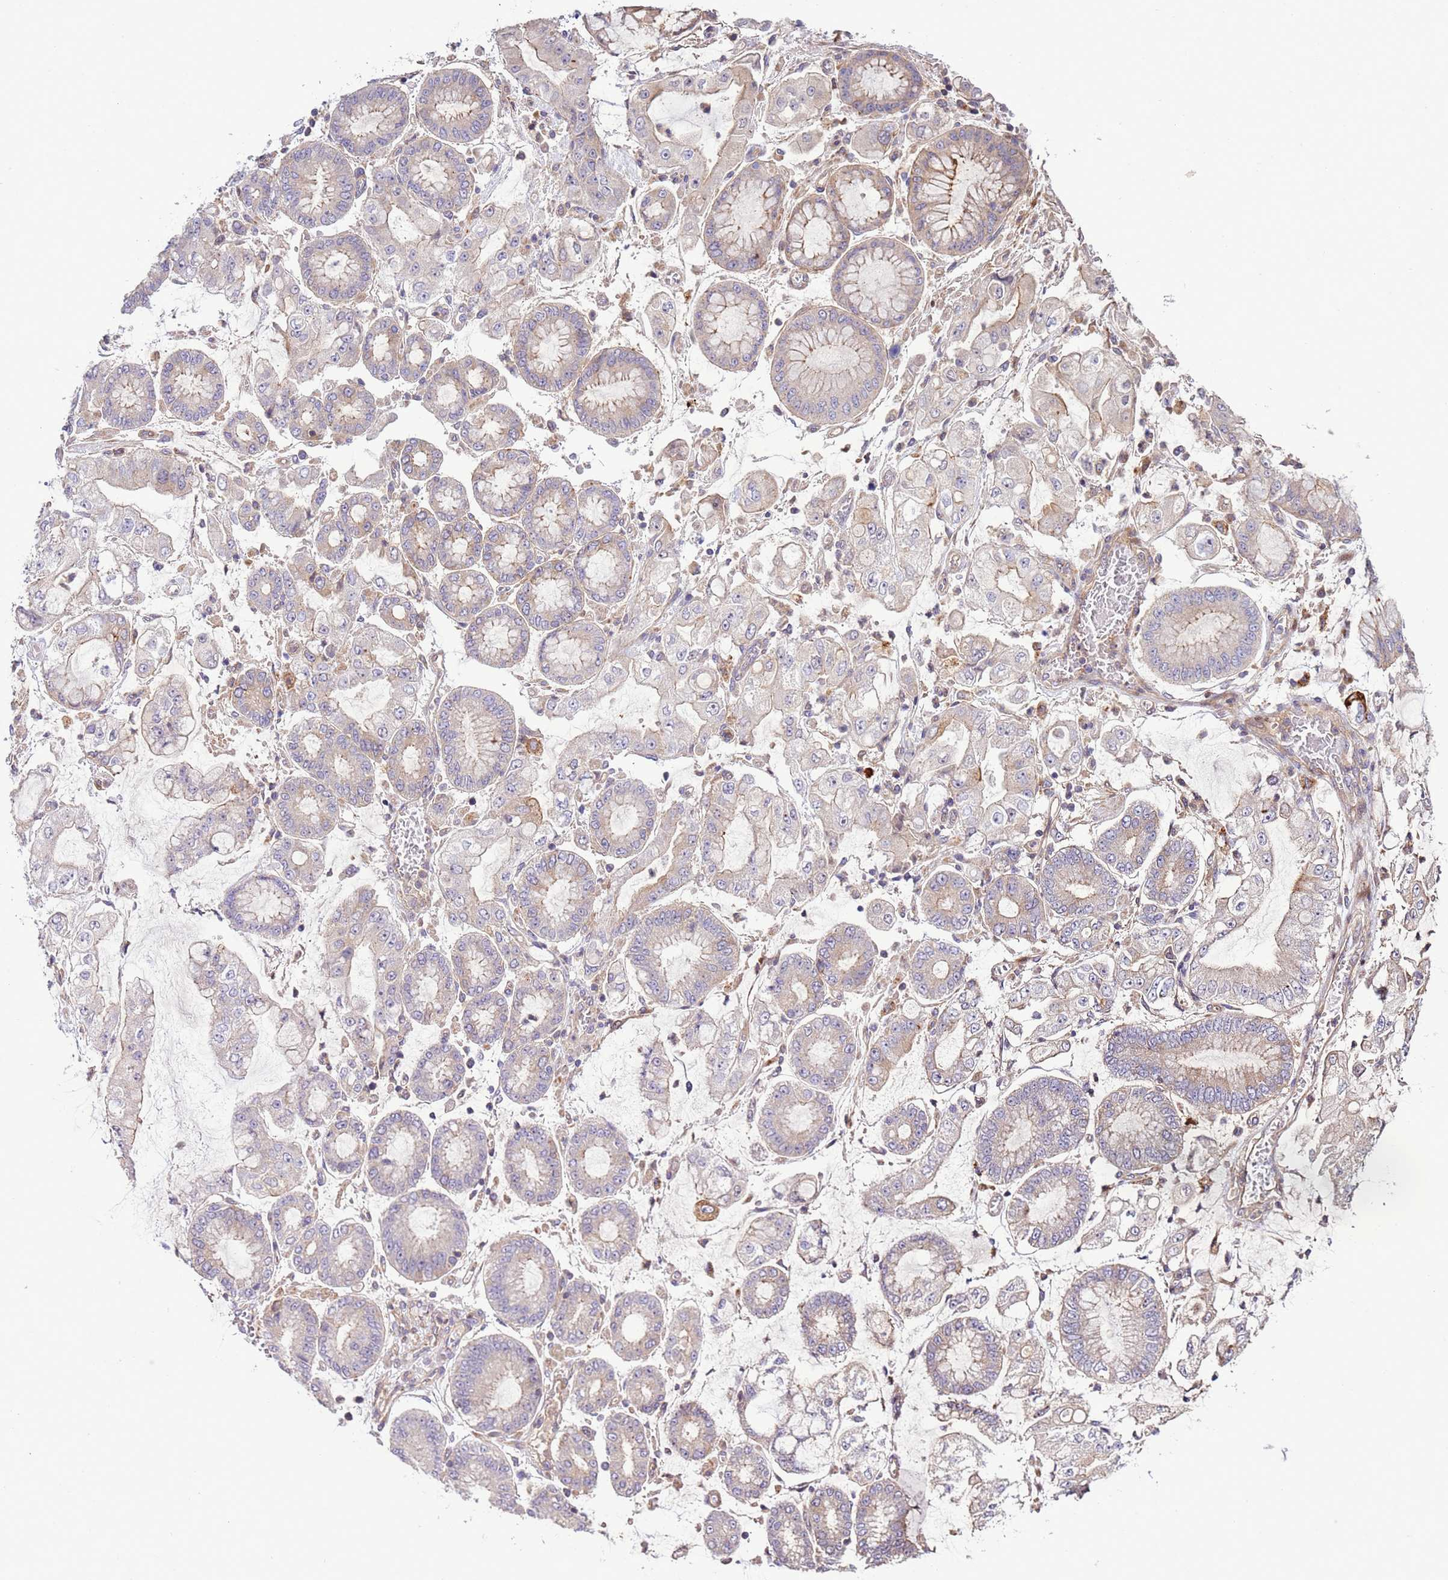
{"staining": {"intensity": "weak", "quantity": "<25%", "location": "cytoplasmic/membranous"}, "tissue": "stomach cancer", "cell_type": "Tumor cells", "image_type": "cancer", "snomed": [{"axis": "morphology", "description": "Adenocarcinoma, NOS"}, {"axis": "topography", "description": "Stomach"}], "caption": "This photomicrograph is of adenocarcinoma (stomach) stained with immunohistochemistry (IHC) to label a protein in brown with the nuclei are counter-stained blue. There is no expression in tumor cells.", "gene": "ZNF624", "patient": {"sex": "male", "age": 76}}